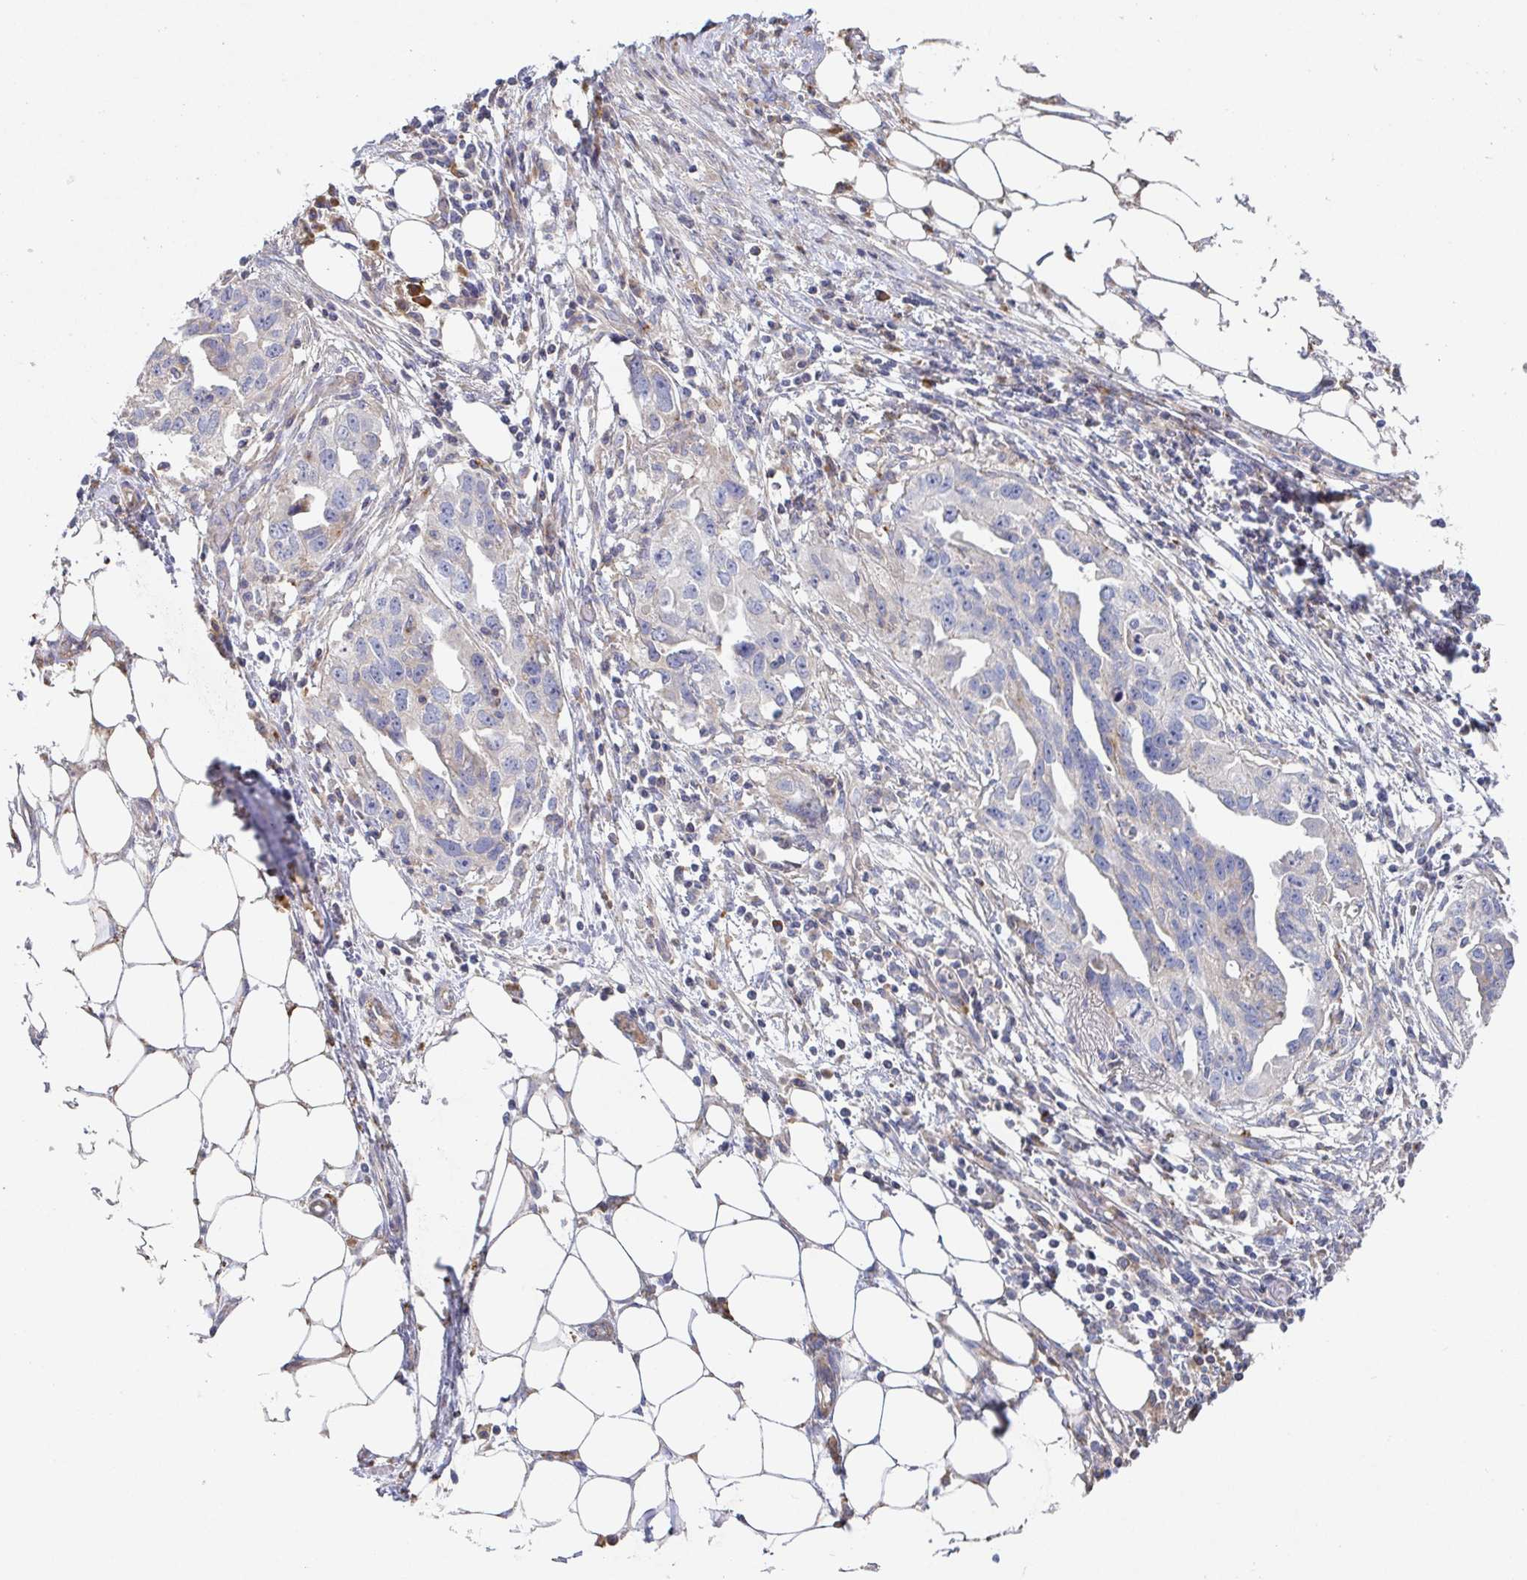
{"staining": {"intensity": "negative", "quantity": "none", "location": "none"}, "tissue": "ovarian cancer", "cell_type": "Tumor cells", "image_type": "cancer", "snomed": [{"axis": "morphology", "description": "Carcinoma, endometroid"}, {"axis": "morphology", "description": "Cystadenocarcinoma, serous, NOS"}, {"axis": "topography", "description": "Ovary"}], "caption": "Ovarian cancer was stained to show a protein in brown. There is no significant staining in tumor cells.", "gene": "IRAK2", "patient": {"sex": "female", "age": 45}}